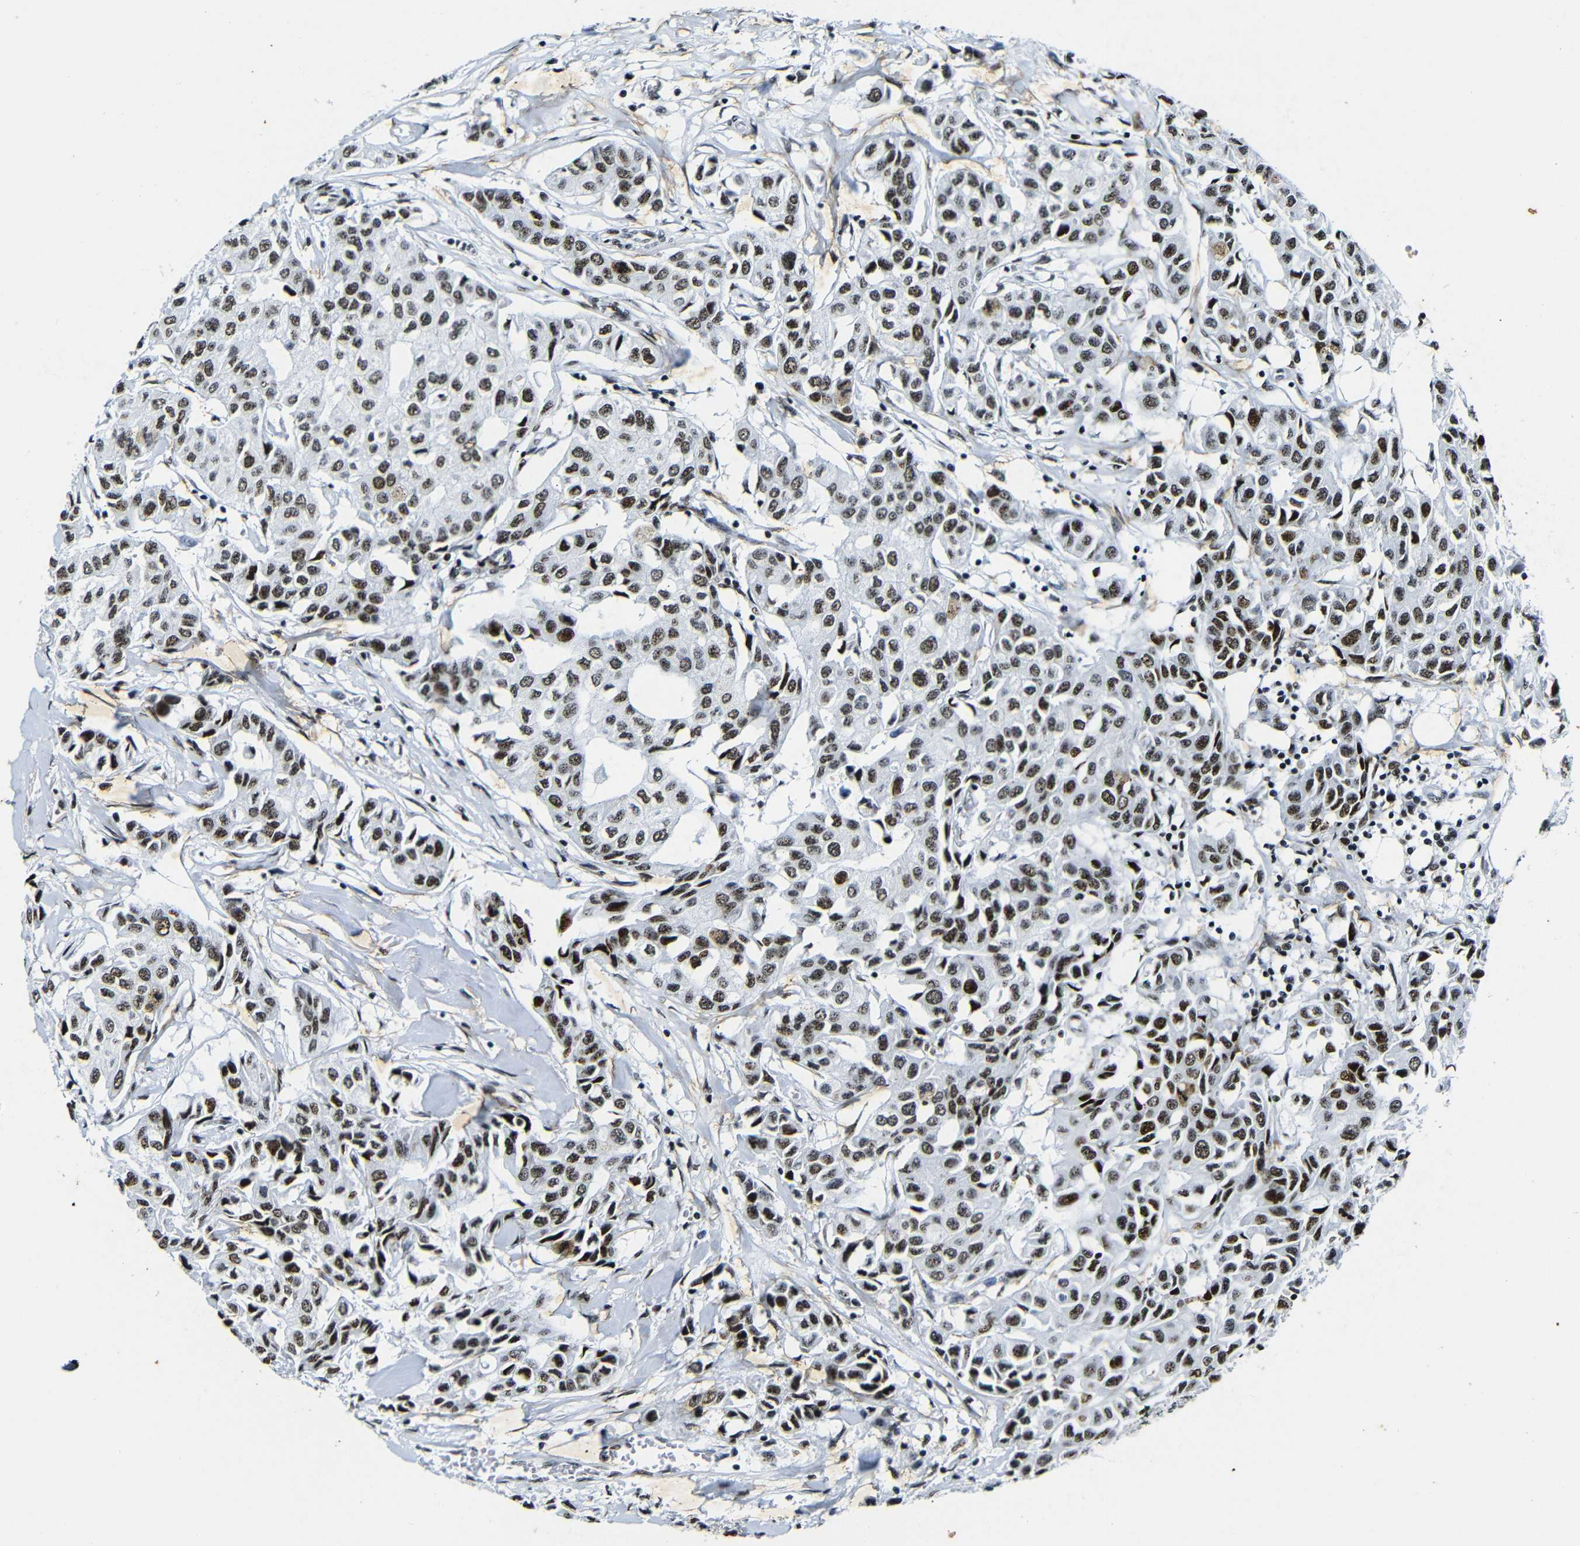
{"staining": {"intensity": "strong", "quantity": ">75%", "location": "nuclear"}, "tissue": "breast cancer", "cell_type": "Tumor cells", "image_type": "cancer", "snomed": [{"axis": "morphology", "description": "Duct carcinoma"}, {"axis": "topography", "description": "Breast"}], "caption": "Human breast cancer (invasive ductal carcinoma) stained for a protein (brown) displays strong nuclear positive expression in about >75% of tumor cells.", "gene": "SRSF1", "patient": {"sex": "female", "age": 80}}